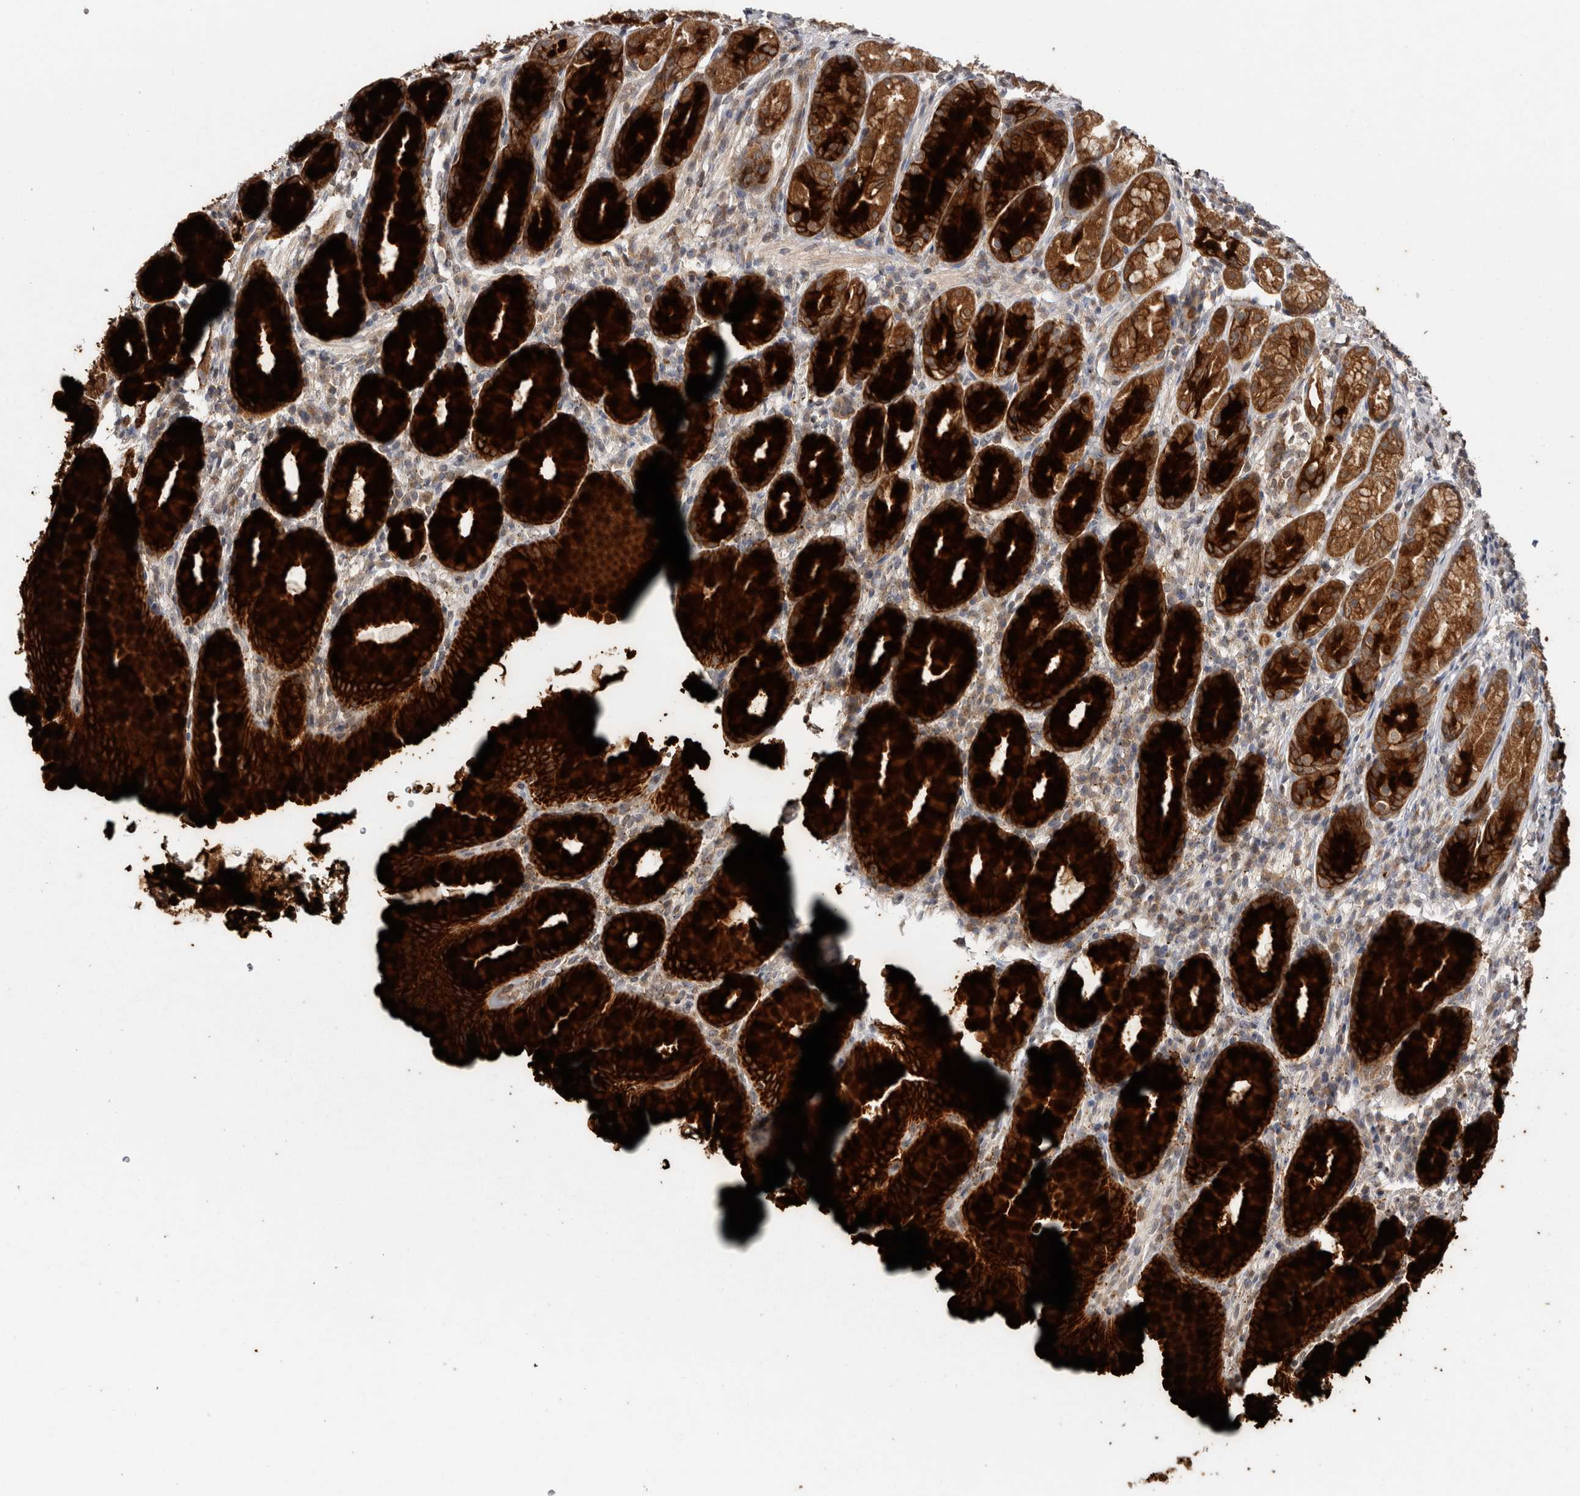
{"staining": {"intensity": "strong", "quantity": ">75%", "location": "cytoplasmic/membranous"}, "tissue": "stomach", "cell_type": "Glandular cells", "image_type": "normal", "snomed": [{"axis": "morphology", "description": "Normal tissue, NOS"}, {"axis": "topography", "description": "Stomach"}], "caption": "Strong cytoplasmic/membranous protein staining is present in about >75% of glandular cells in stomach. (DAB (3,3'-diaminobenzidine) = brown stain, brightfield microscopy at high magnification).", "gene": "HMOX2", "patient": {"sex": "male", "age": 42}}